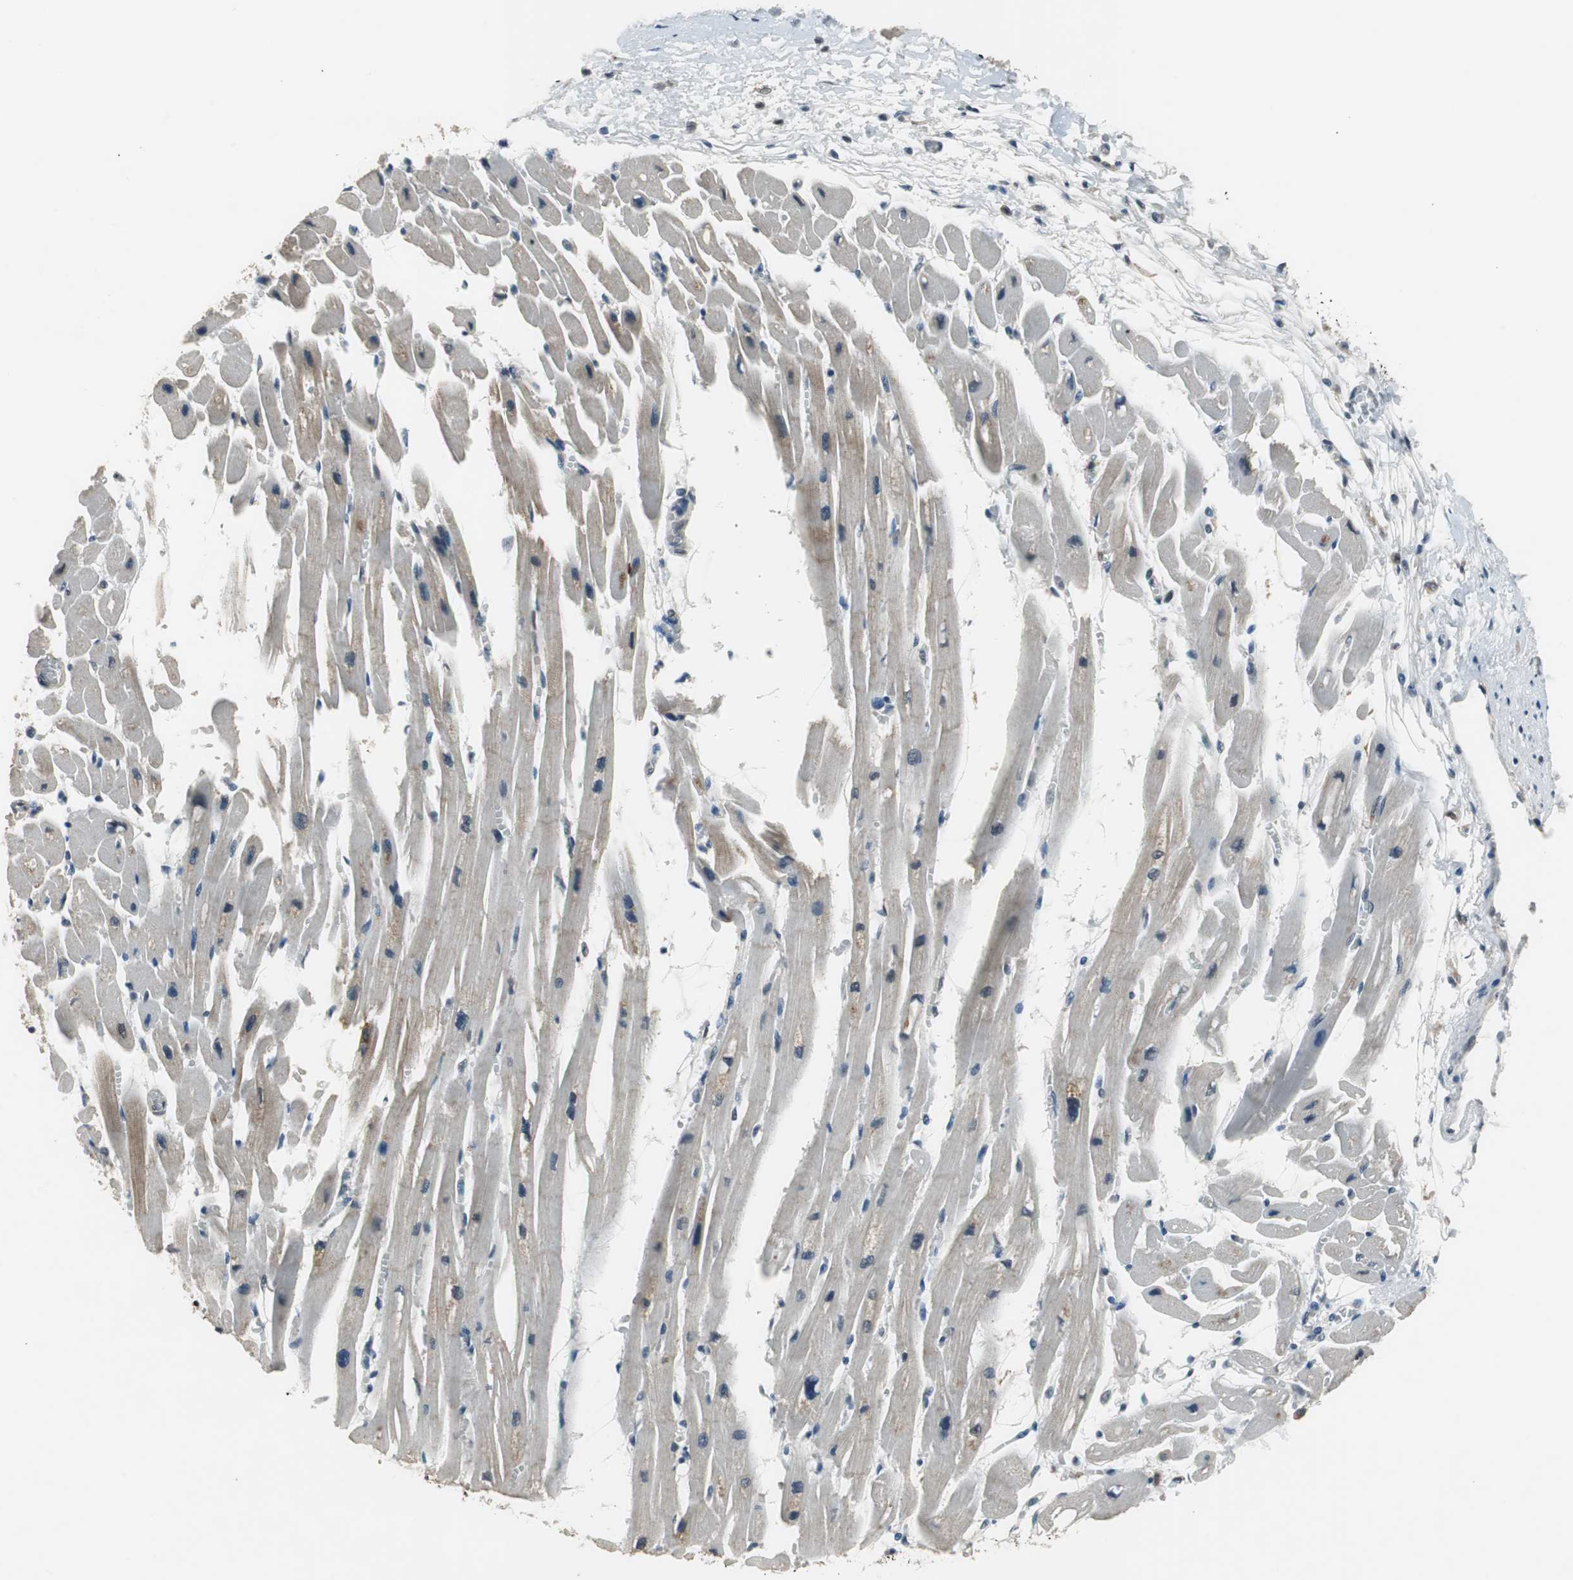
{"staining": {"intensity": "weak", "quantity": "<25%", "location": "cytoplasmic/membranous"}, "tissue": "heart muscle", "cell_type": "Cardiomyocytes", "image_type": "normal", "snomed": [{"axis": "morphology", "description": "Normal tissue, NOS"}, {"axis": "topography", "description": "Heart"}], "caption": "Immunohistochemistry of unremarkable heart muscle exhibits no expression in cardiomyocytes. (IHC, brightfield microscopy, high magnification).", "gene": "MAFB", "patient": {"sex": "female", "age": 54}}